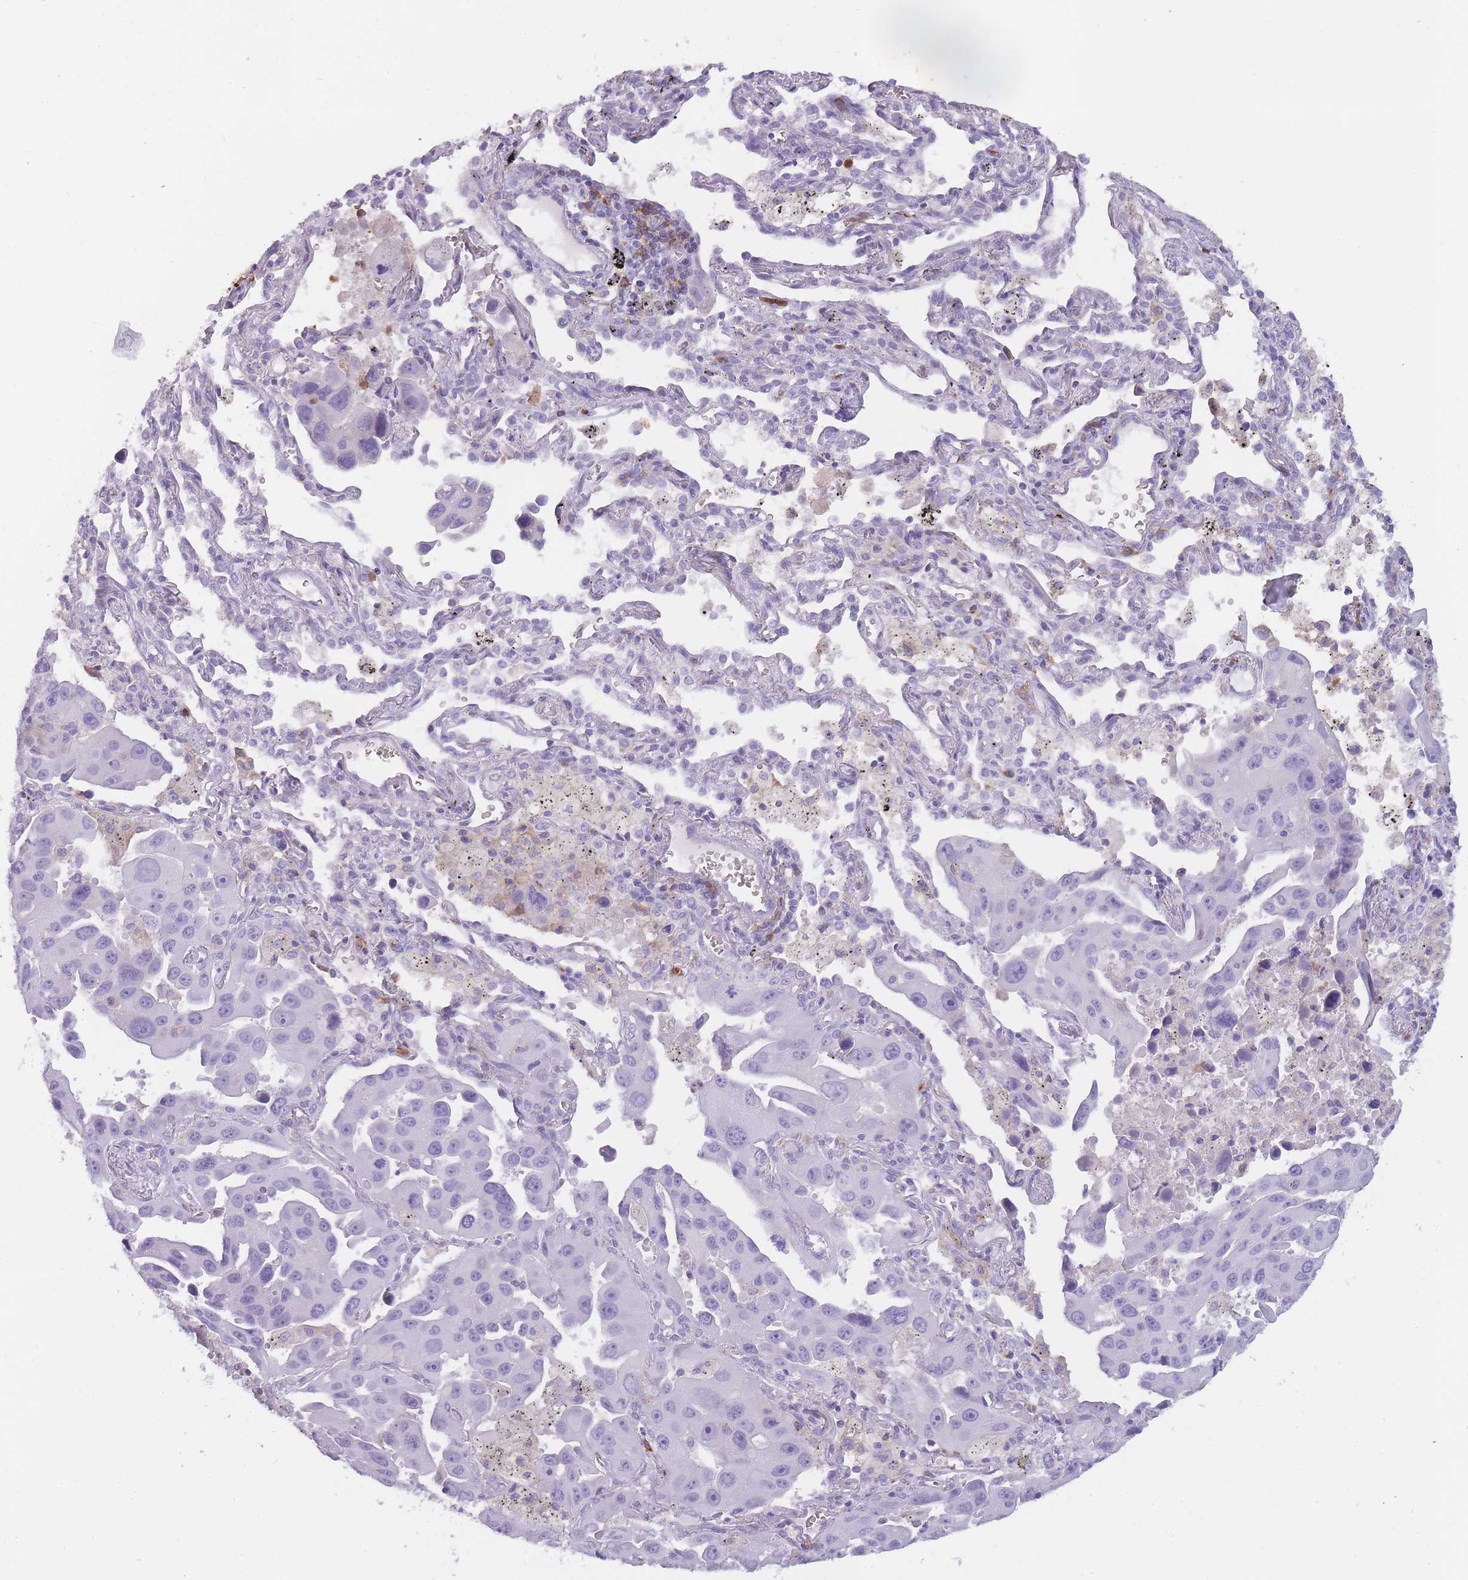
{"staining": {"intensity": "negative", "quantity": "none", "location": "none"}, "tissue": "lung cancer", "cell_type": "Tumor cells", "image_type": "cancer", "snomed": [{"axis": "morphology", "description": "Adenocarcinoma, NOS"}, {"axis": "topography", "description": "Lung"}], "caption": "An immunohistochemistry (IHC) micrograph of lung cancer (adenocarcinoma) is shown. There is no staining in tumor cells of lung cancer (adenocarcinoma).", "gene": "CR1L", "patient": {"sex": "male", "age": 66}}